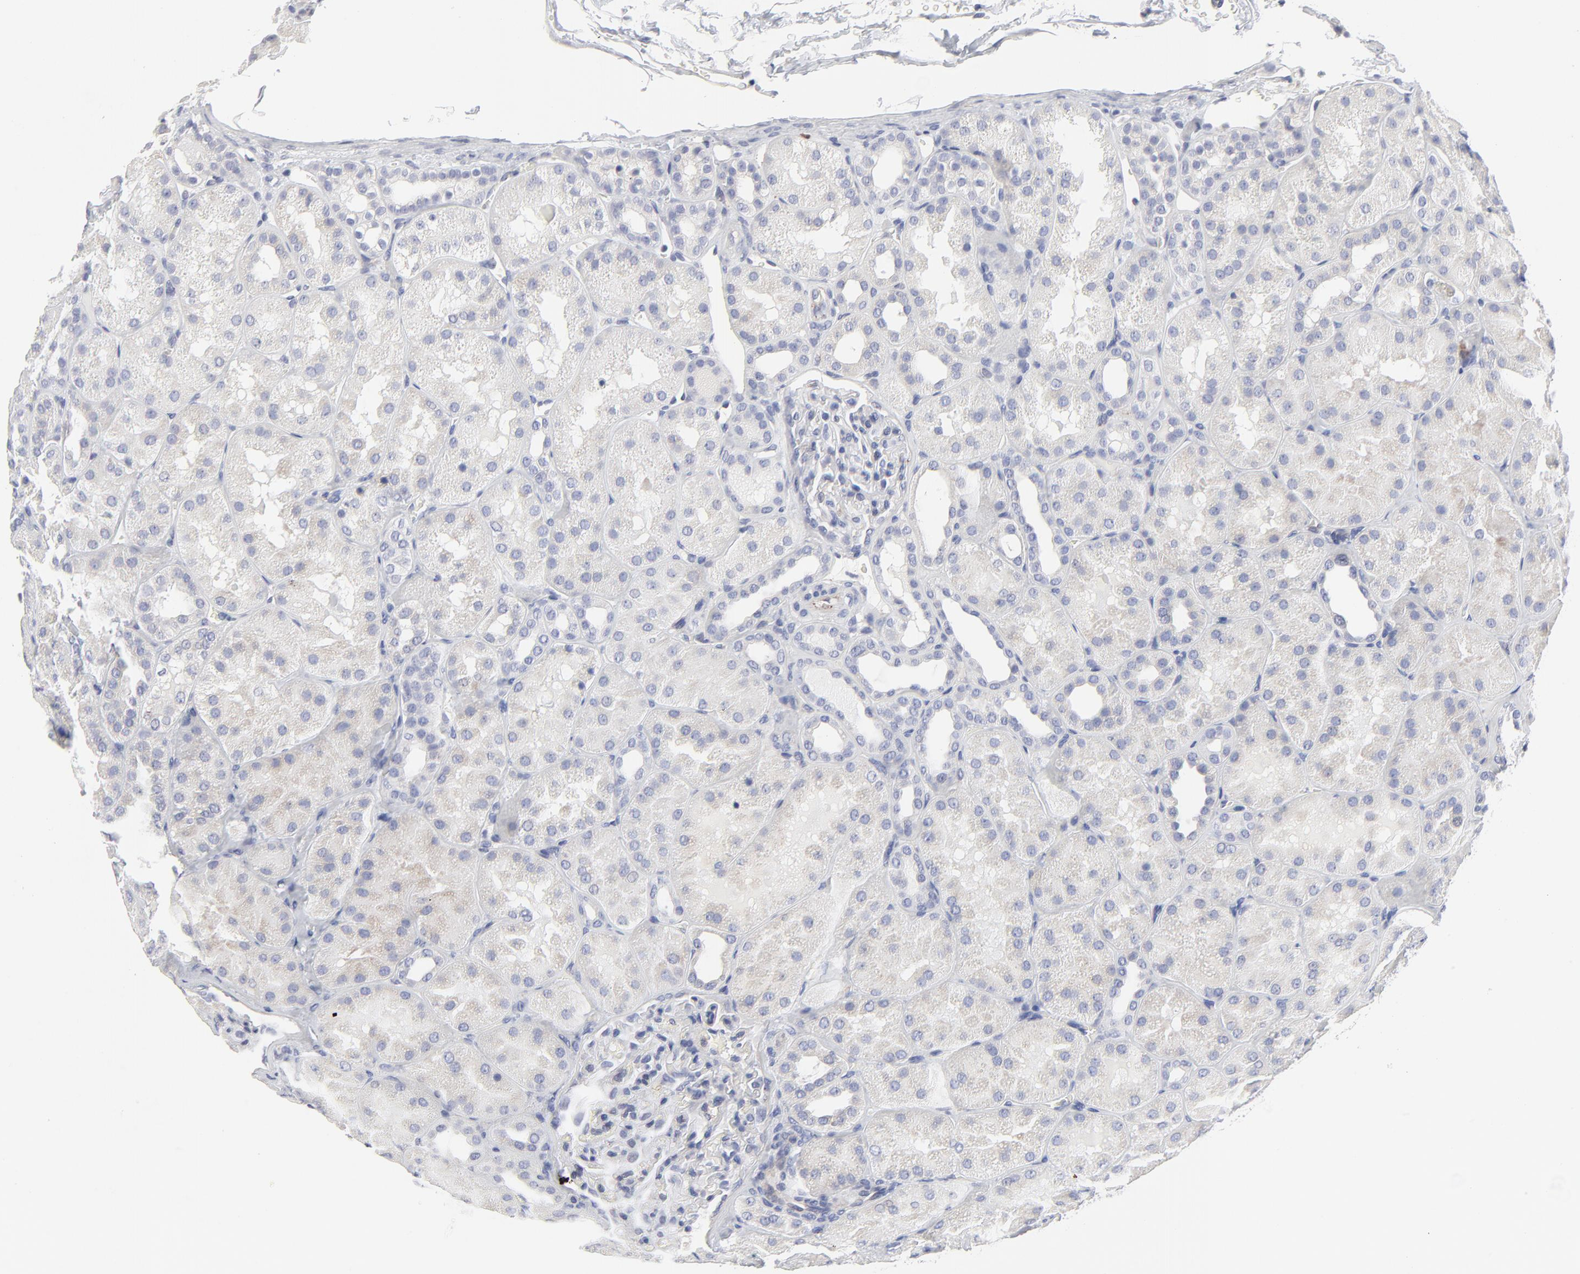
{"staining": {"intensity": "negative", "quantity": "none", "location": "none"}, "tissue": "kidney", "cell_type": "Cells in glomeruli", "image_type": "normal", "snomed": [{"axis": "morphology", "description": "Normal tissue, NOS"}, {"axis": "topography", "description": "Kidney"}], "caption": "This photomicrograph is of benign kidney stained with immunohistochemistry to label a protein in brown with the nuclei are counter-stained blue. There is no expression in cells in glomeruli.", "gene": "TRIM22", "patient": {"sex": "male", "age": 28}}